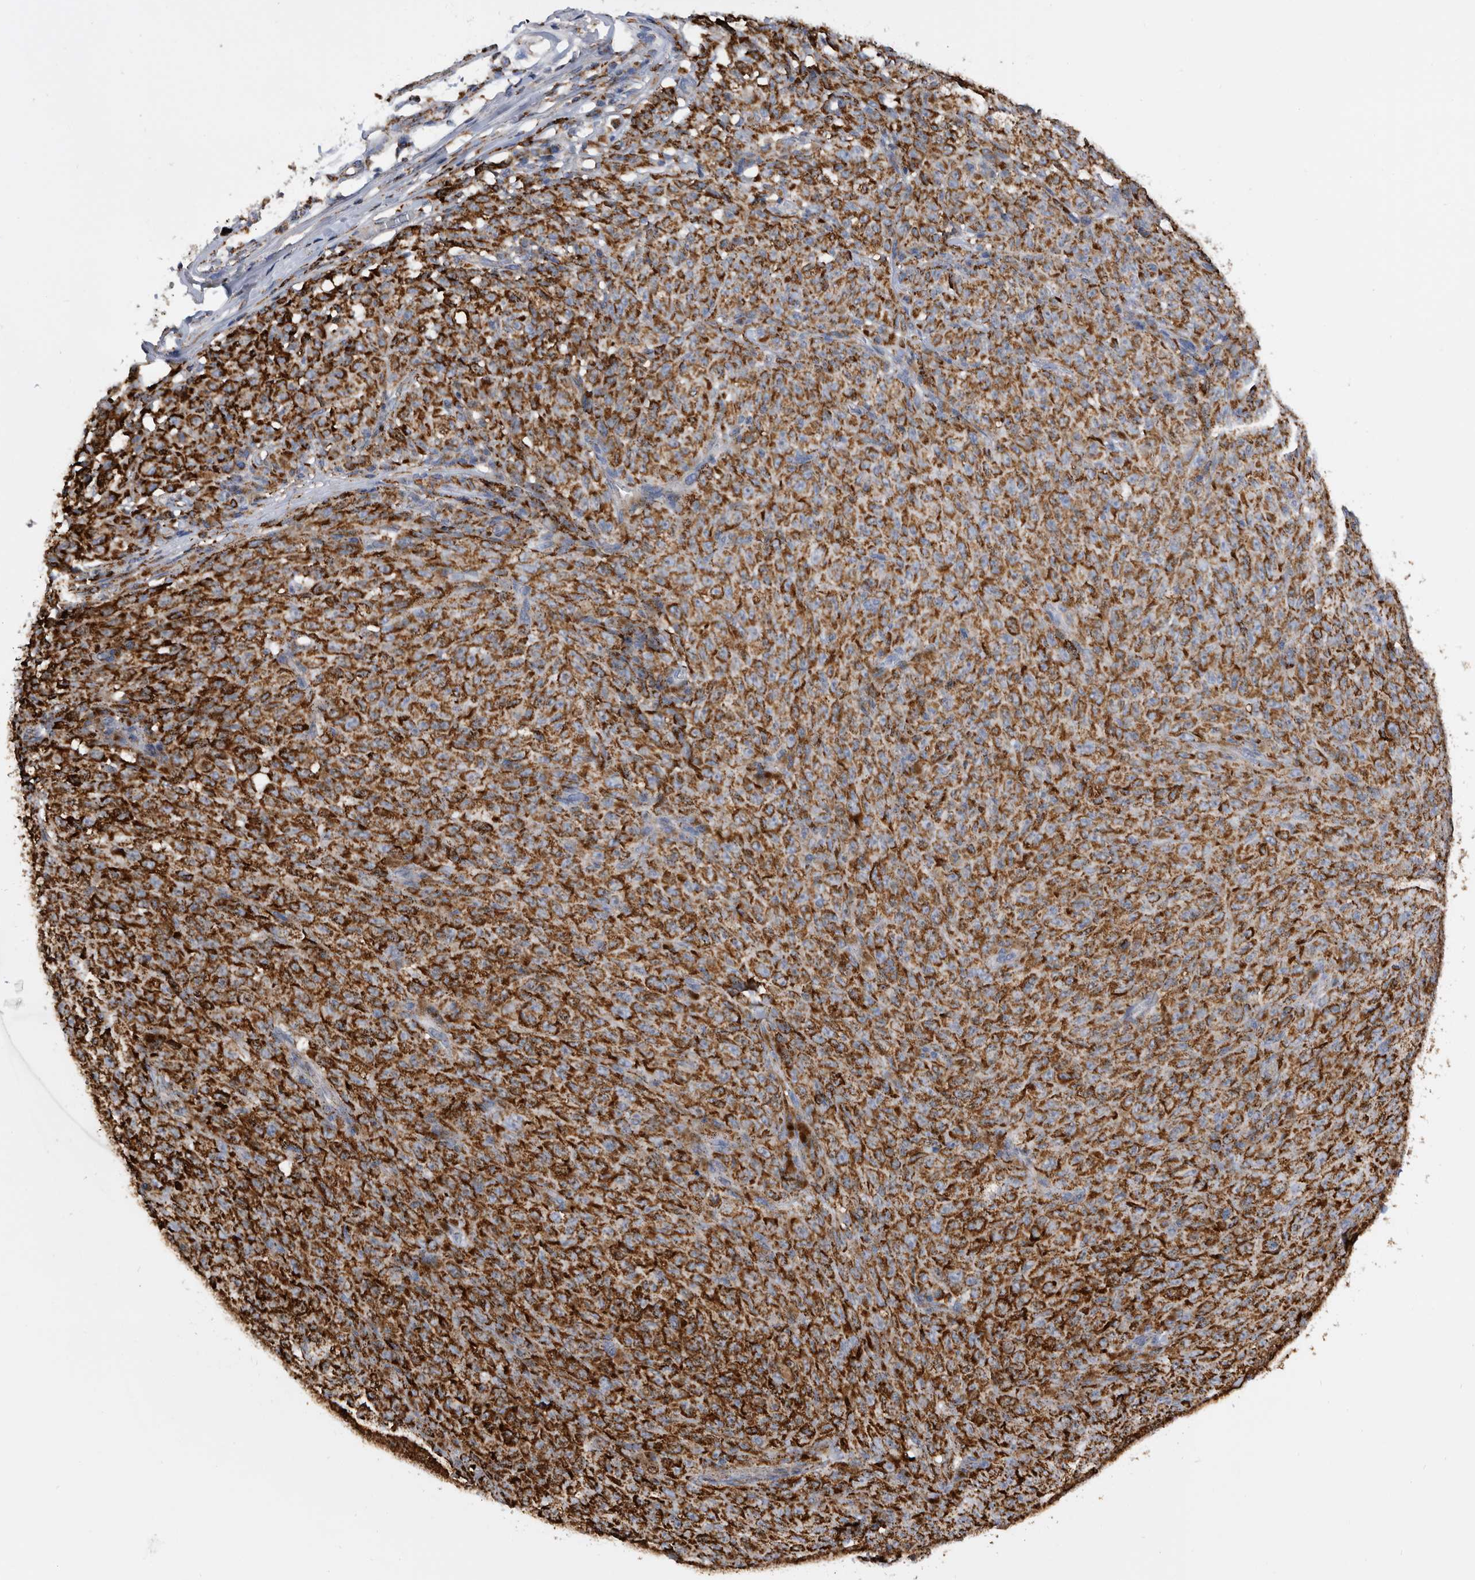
{"staining": {"intensity": "strong", "quantity": ">75%", "location": "cytoplasmic/membranous"}, "tissue": "melanoma", "cell_type": "Tumor cells", "image_type": "cancer", "snomed": [{"axis": "morphology", "description": "Malignant melanoma, NOS"}, {"axis": "topography", "description": "Skin"}], "caption": "Immunohistochemistry micrograph of neoplastic tissue: human malignant melanoma stained using IHC demonstrates high levels of strong protein expression localized specifically in the cytoplasmic/membranous of tumor cells, appearing as a cytoplasmic/membranous brown color.", "gene": "WFDC1", "patient": {"sex": "female", "age": 82}}